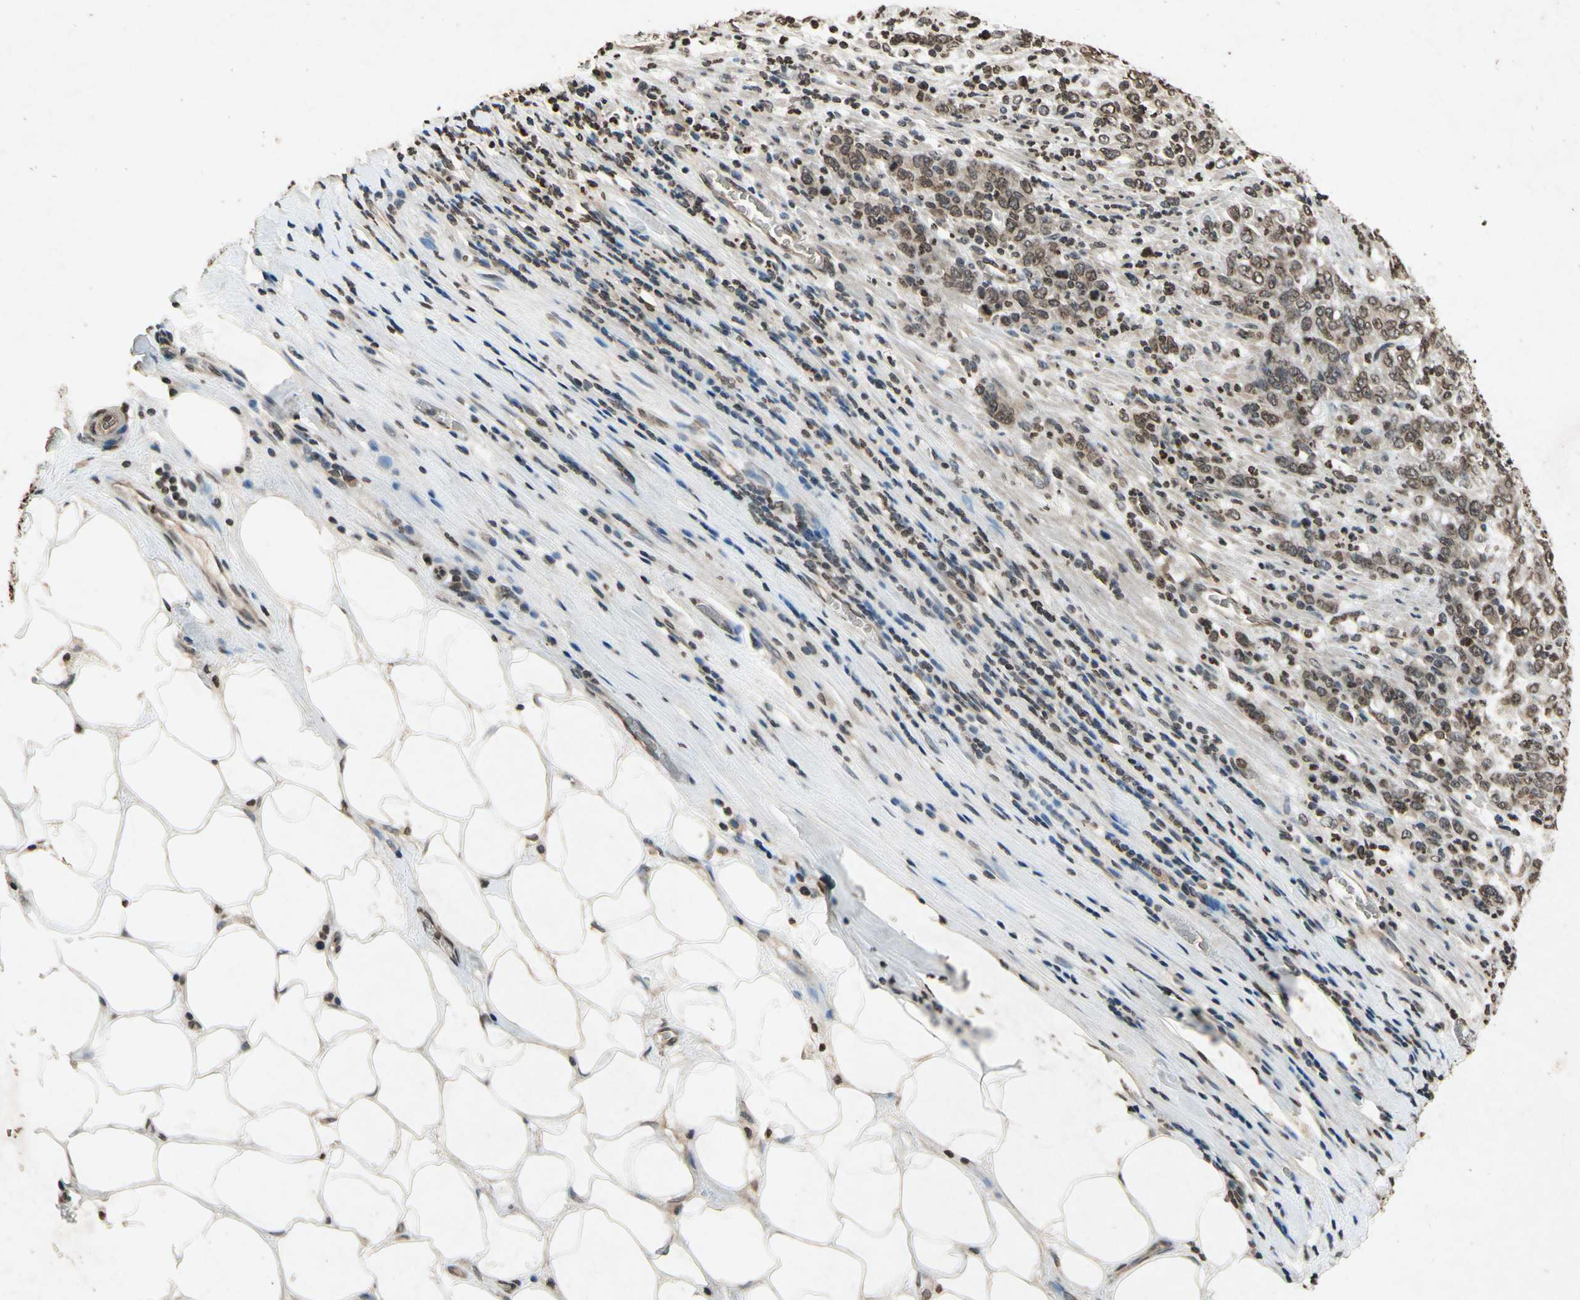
{"staining": {"intensity": "weak", "quantity": ">75%", "location": "nuclear"}, "tissue": "stomach cancer", "cell_type": "Tumor cells", "image_type": "cancer", "snomed": [{"axis": "morphology", "description": "Adenocarcinoma, NOS"}, {"axis": "topography", "description": "Stomach, lower"}], "caption": "Tumor cells demonstrate low levels of weak nuclear positivity in approximately >75% of cells in stomach adenocarcinoma.", "gene": "HOXB3", "patient": {"sex": "female", "age": 71}}